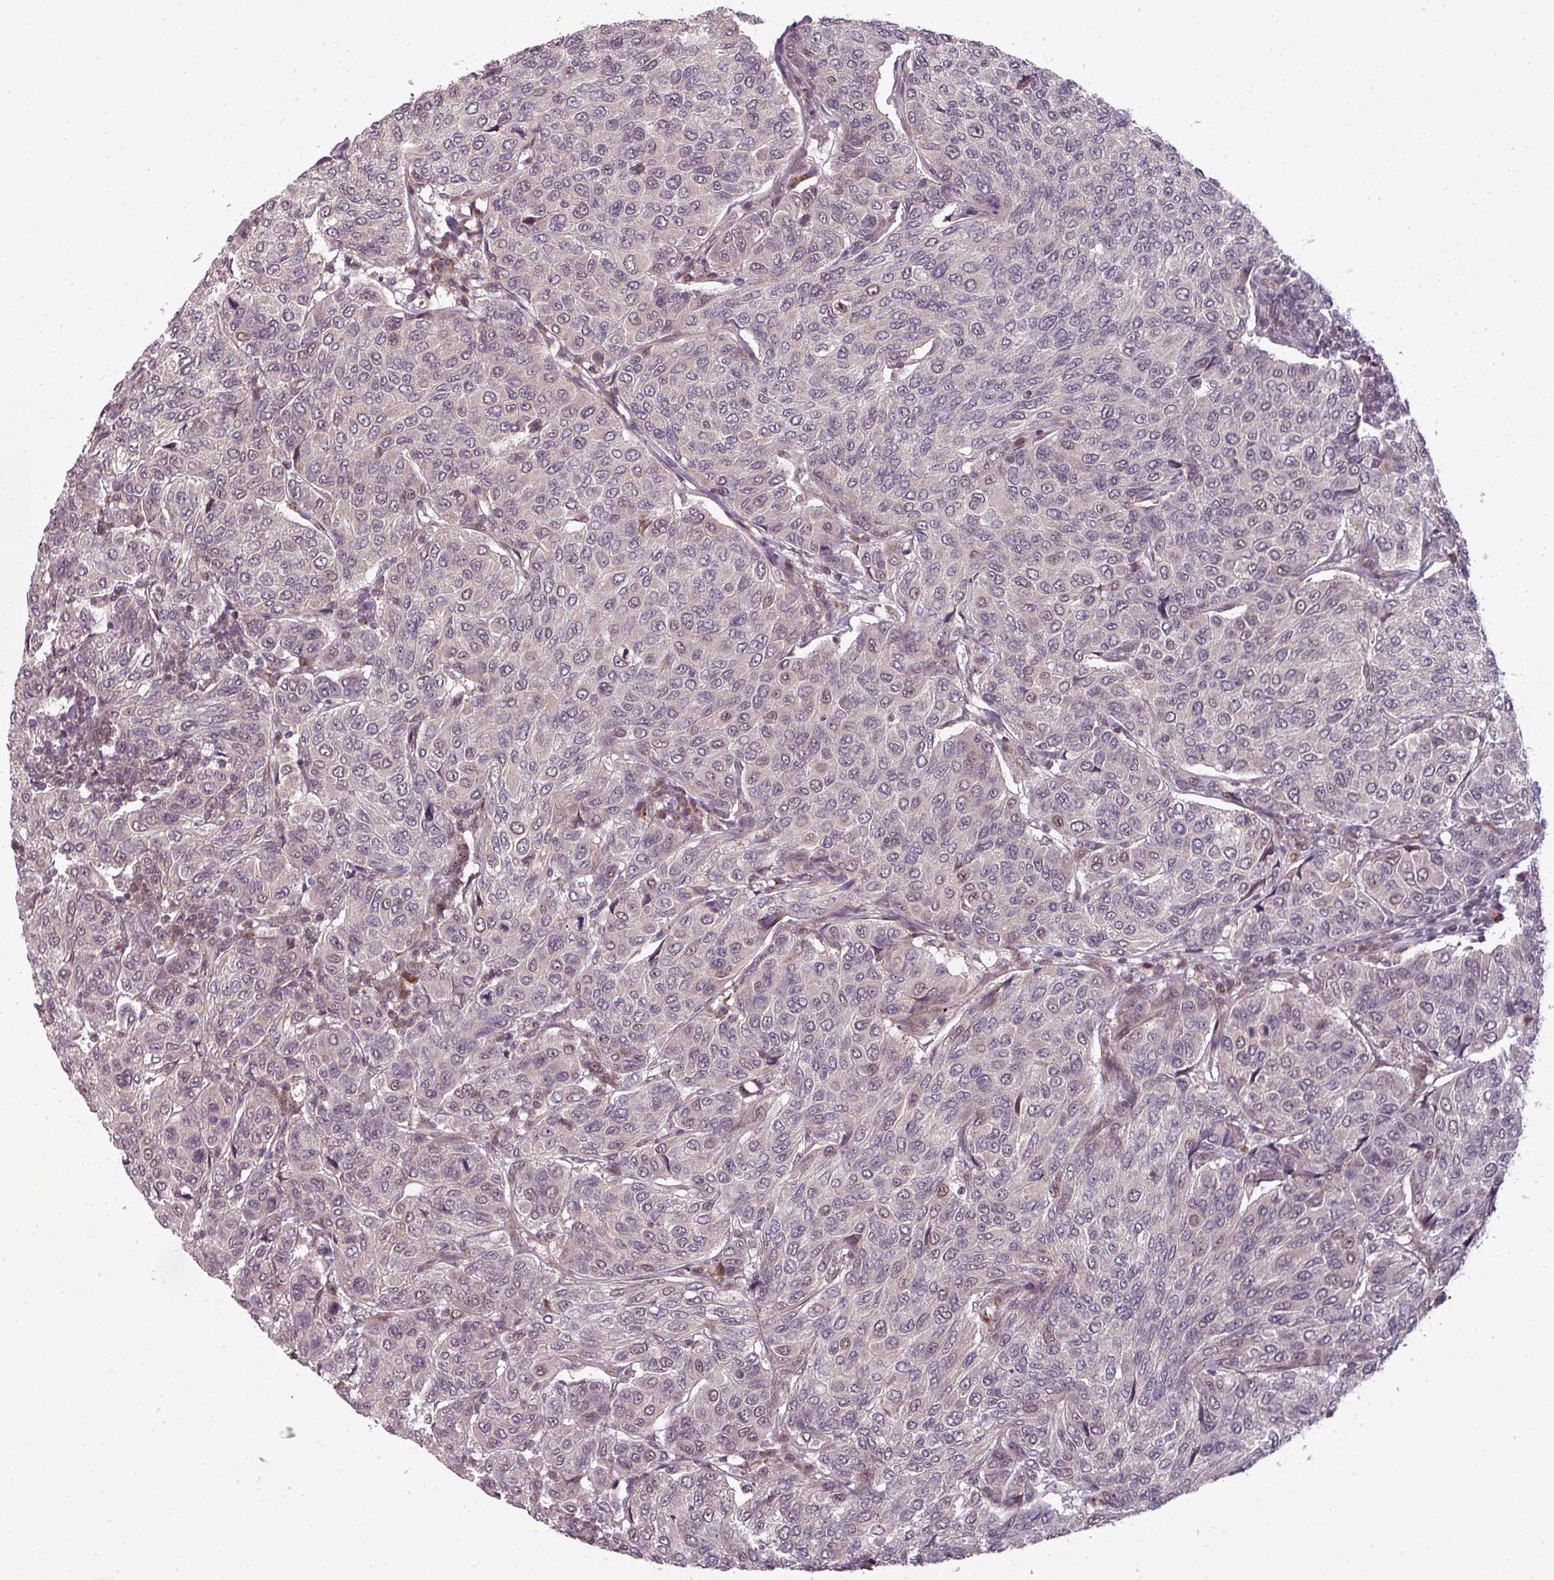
{"staining": {"intensity": "weak", "quantity": "<25%", "location": "nuclear"}, "tissue": "breast cancer", "cell_type": "Tumor cells", "image_type": "cancer", "snomed": [{"axis": "morphology", "description": "Duct carcinoma"}, {"axis": "topography", "description": "Breast"}], "caption": "Breast cancer (infiltrating ductal carcinoma) was stained to show a protein in brown. There is no significant expression in tumor cells. (DAB (3,3'-diaminobenzidine) immunohistochemistry (IHC) visualized using brightfield microscopy, high magnification).", "gene": "CLIC1", "patient": {"sex": "female", "age": 55}}